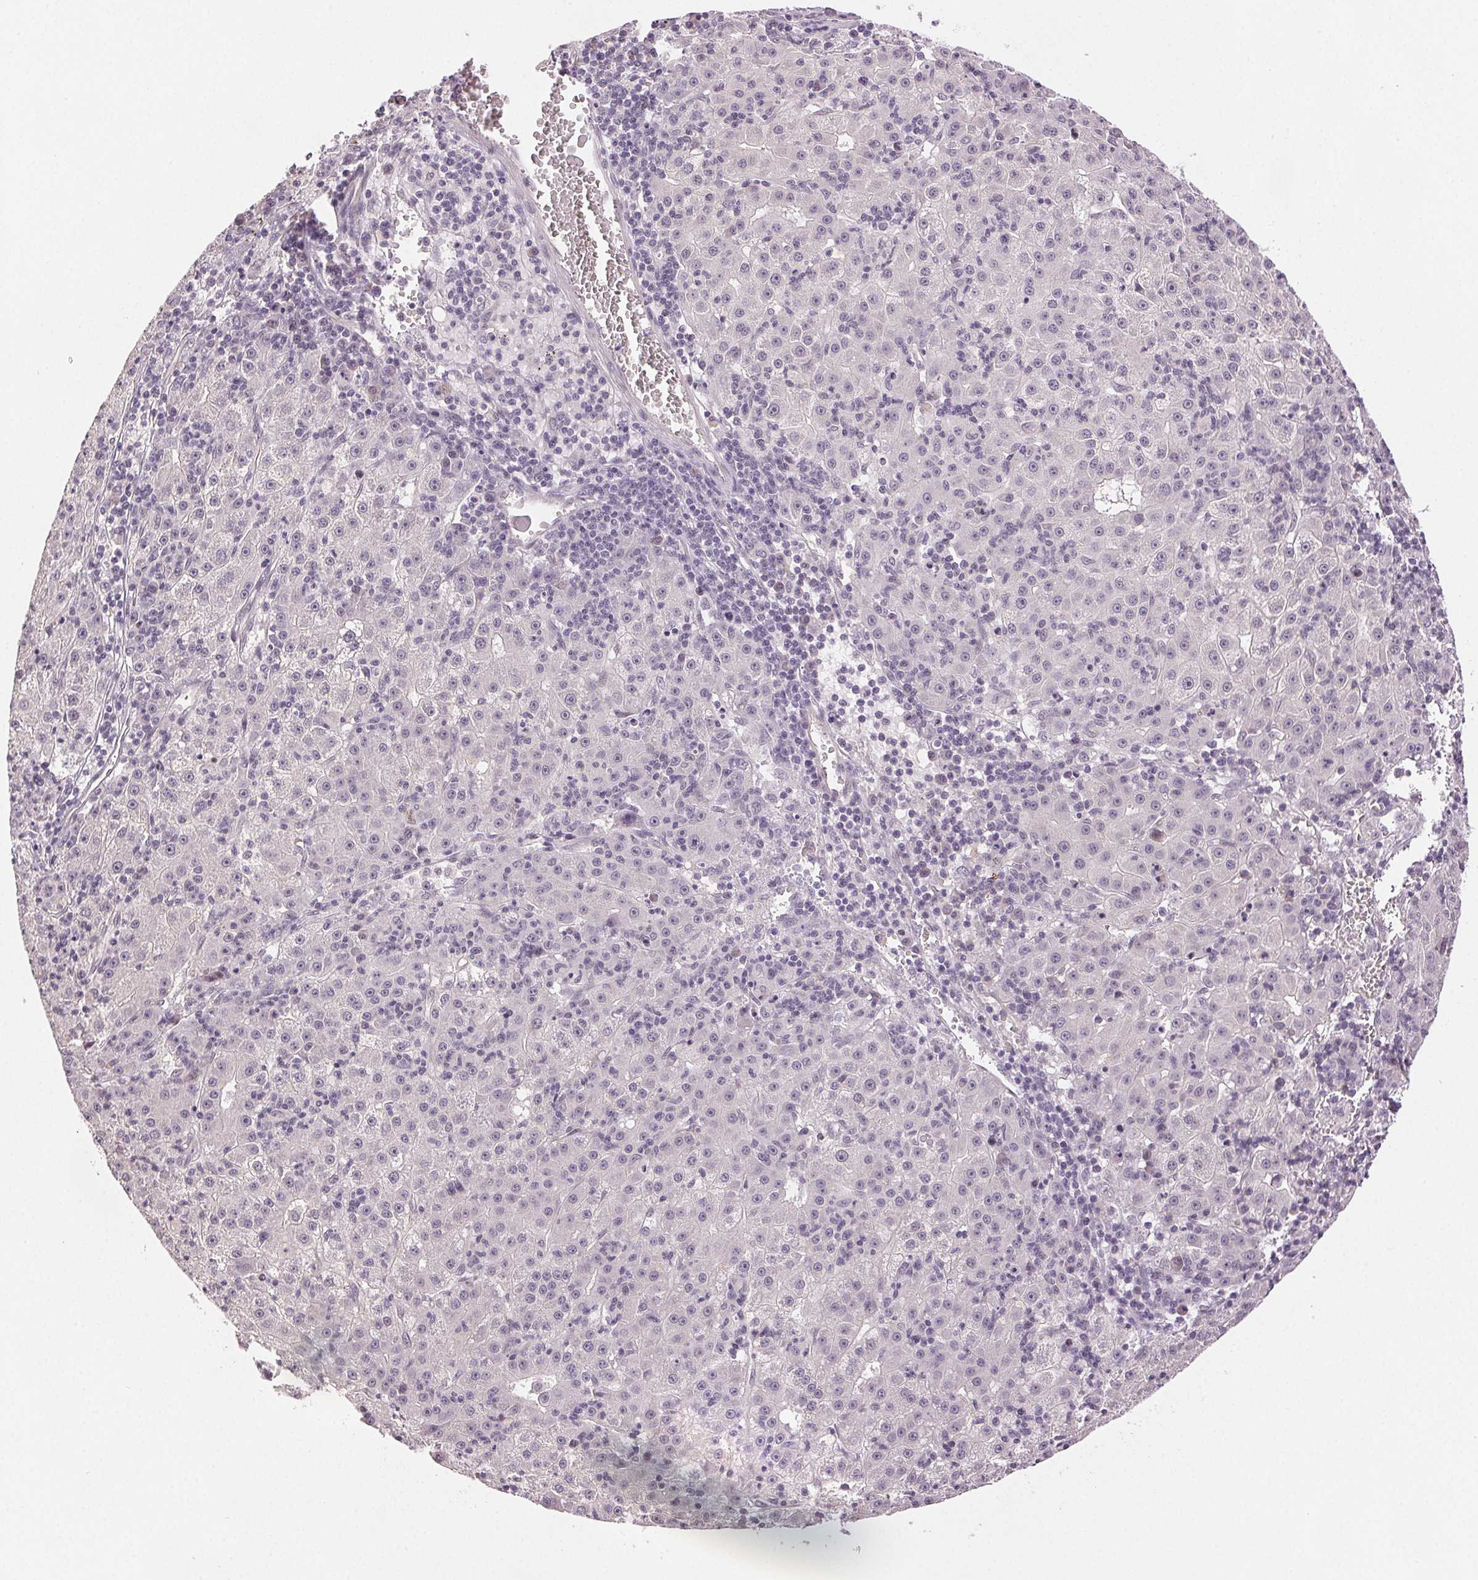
{"staining": {"intensity": "negative", "quantity": "none", "location": "none"}, "tissue": "liver cancer", "cell_type": "Tumor cells", "image_type": "cancer", "snomed": [{"axis": "morphology", "description": "Carcinoma, Hepatocellular, NOS"}, {"axis": "topography", "description": "Liver"}], "caption": "High power microscopy histopathology image of an immunohistochemistry (IHC) histopathology image of hepatocellular carcinoma (liver), revealing no significant expression in tumor cells. (DAB immunohistochemistry (IHC) visualized using brightfield microscopy, high magnification).", "gene": "PLCB1", "patient": {"sex": "male", "age": 76}}